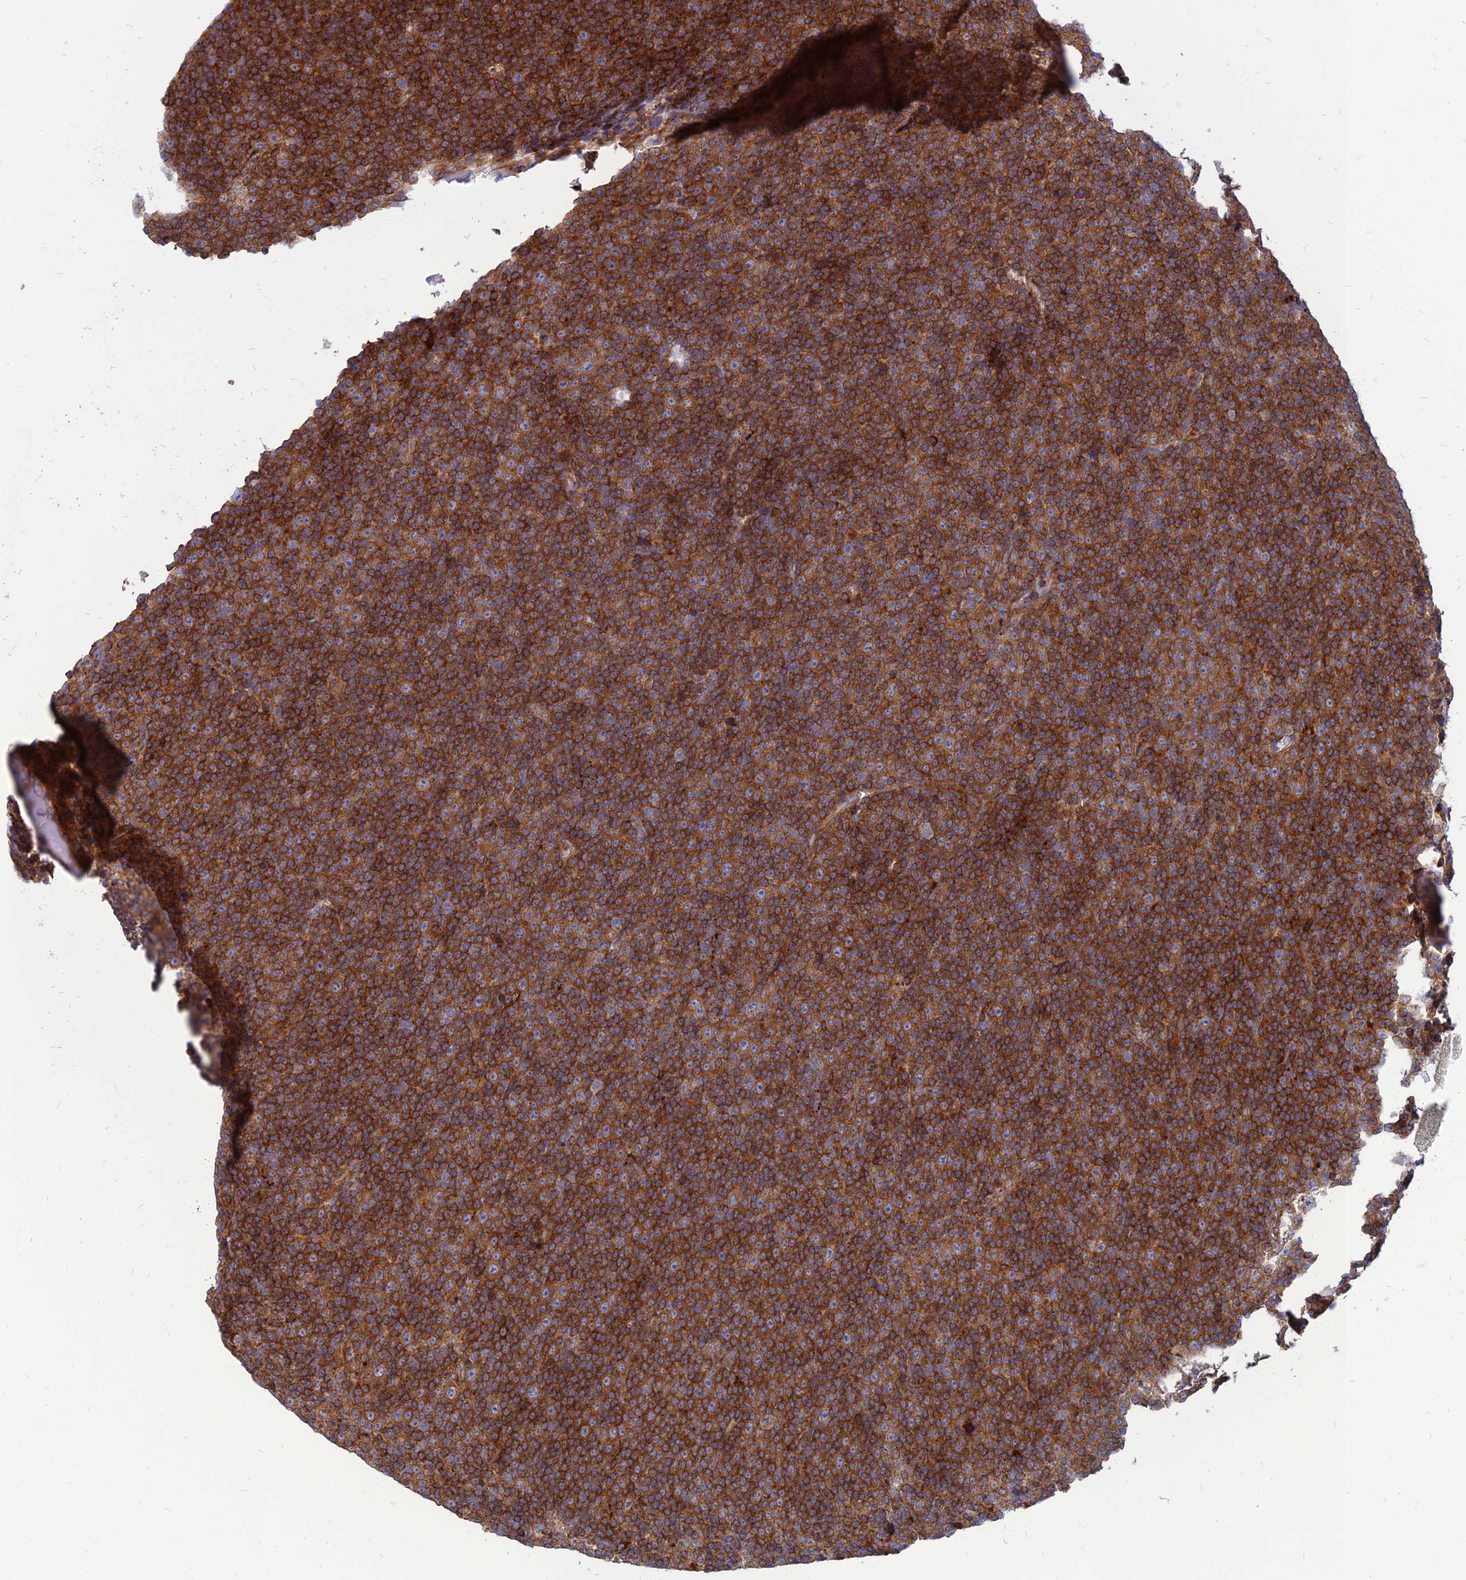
{"staining": {"intensity": "strong", "quantity": ">75%", "location": "cytoplasmic/membranous"}, "tissue": "lymphoma", "cell_type": "Tumor cells", "image_type": "cancer", "snomed": [{"axis": "morphology", "description": "Malignant lymphoma, non-Hodgkin's type, Low grade"}, {"axis": "topography", "description": "Lymph node"}], "caption": "Immunohistochemical staining of lymphoma displays strong cytoplasmic/membranous protein staining in about >75% of tumor cells.", "gene": "PHKA2", "patient": {"sex": "female", "age": 67}}